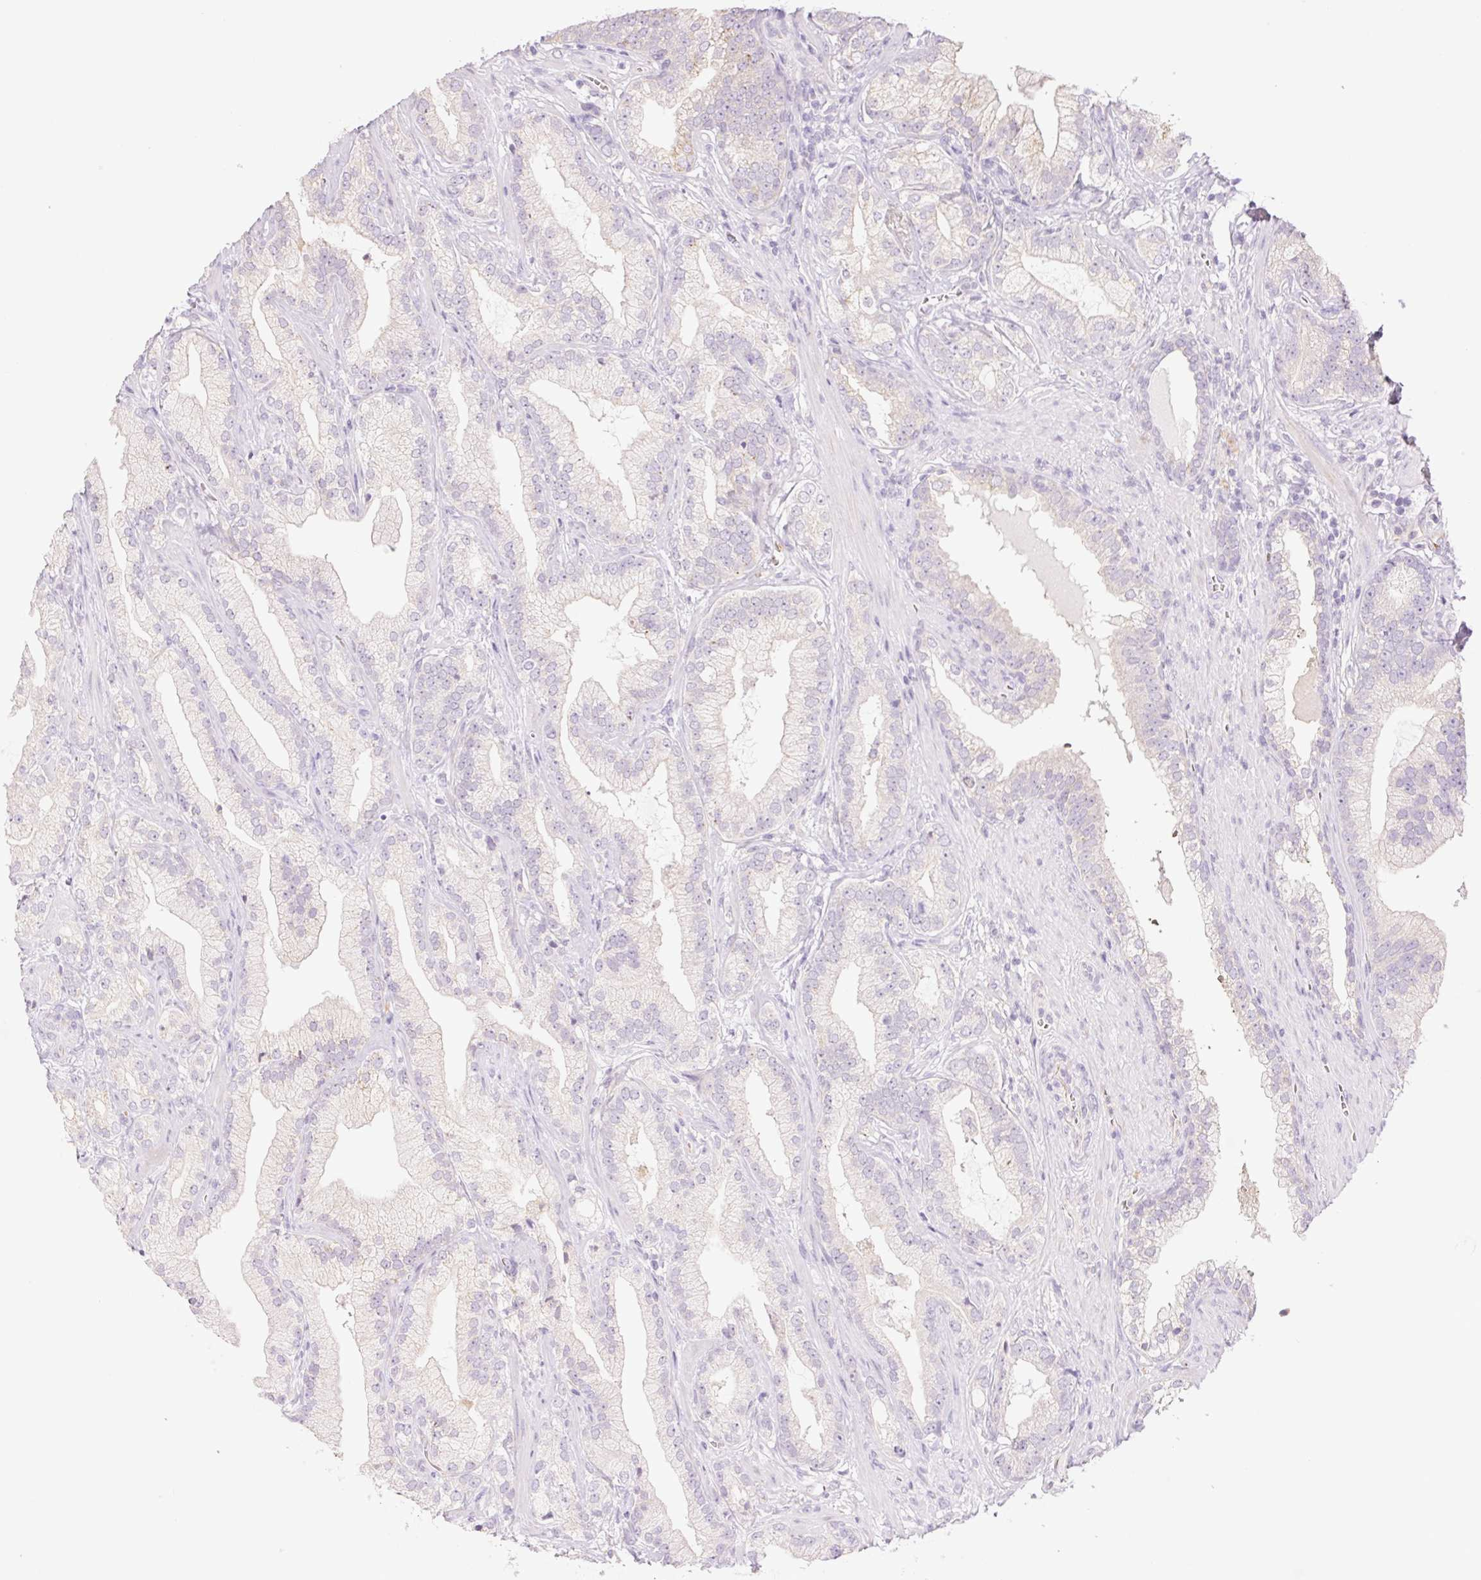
{"staining": {"intensity": "negative", "quantity": "none", "location": "none"}, "tissue": "prostate cancer", "cell_type": "Tumor cells", "image_type": "cancer", "snomed": [{"axis": "morphology", "description": "Adenocarcinoma, Low grade"}, {"axis": "topography", "description": "Prostate"}], "caption": "Immunohistochemical staining of low-grade adenocarcinoma (prostate) displays no significant staining in tumor cells.", "gene": "IGFL3", "patient": {"sex": "male", "age": 62}}